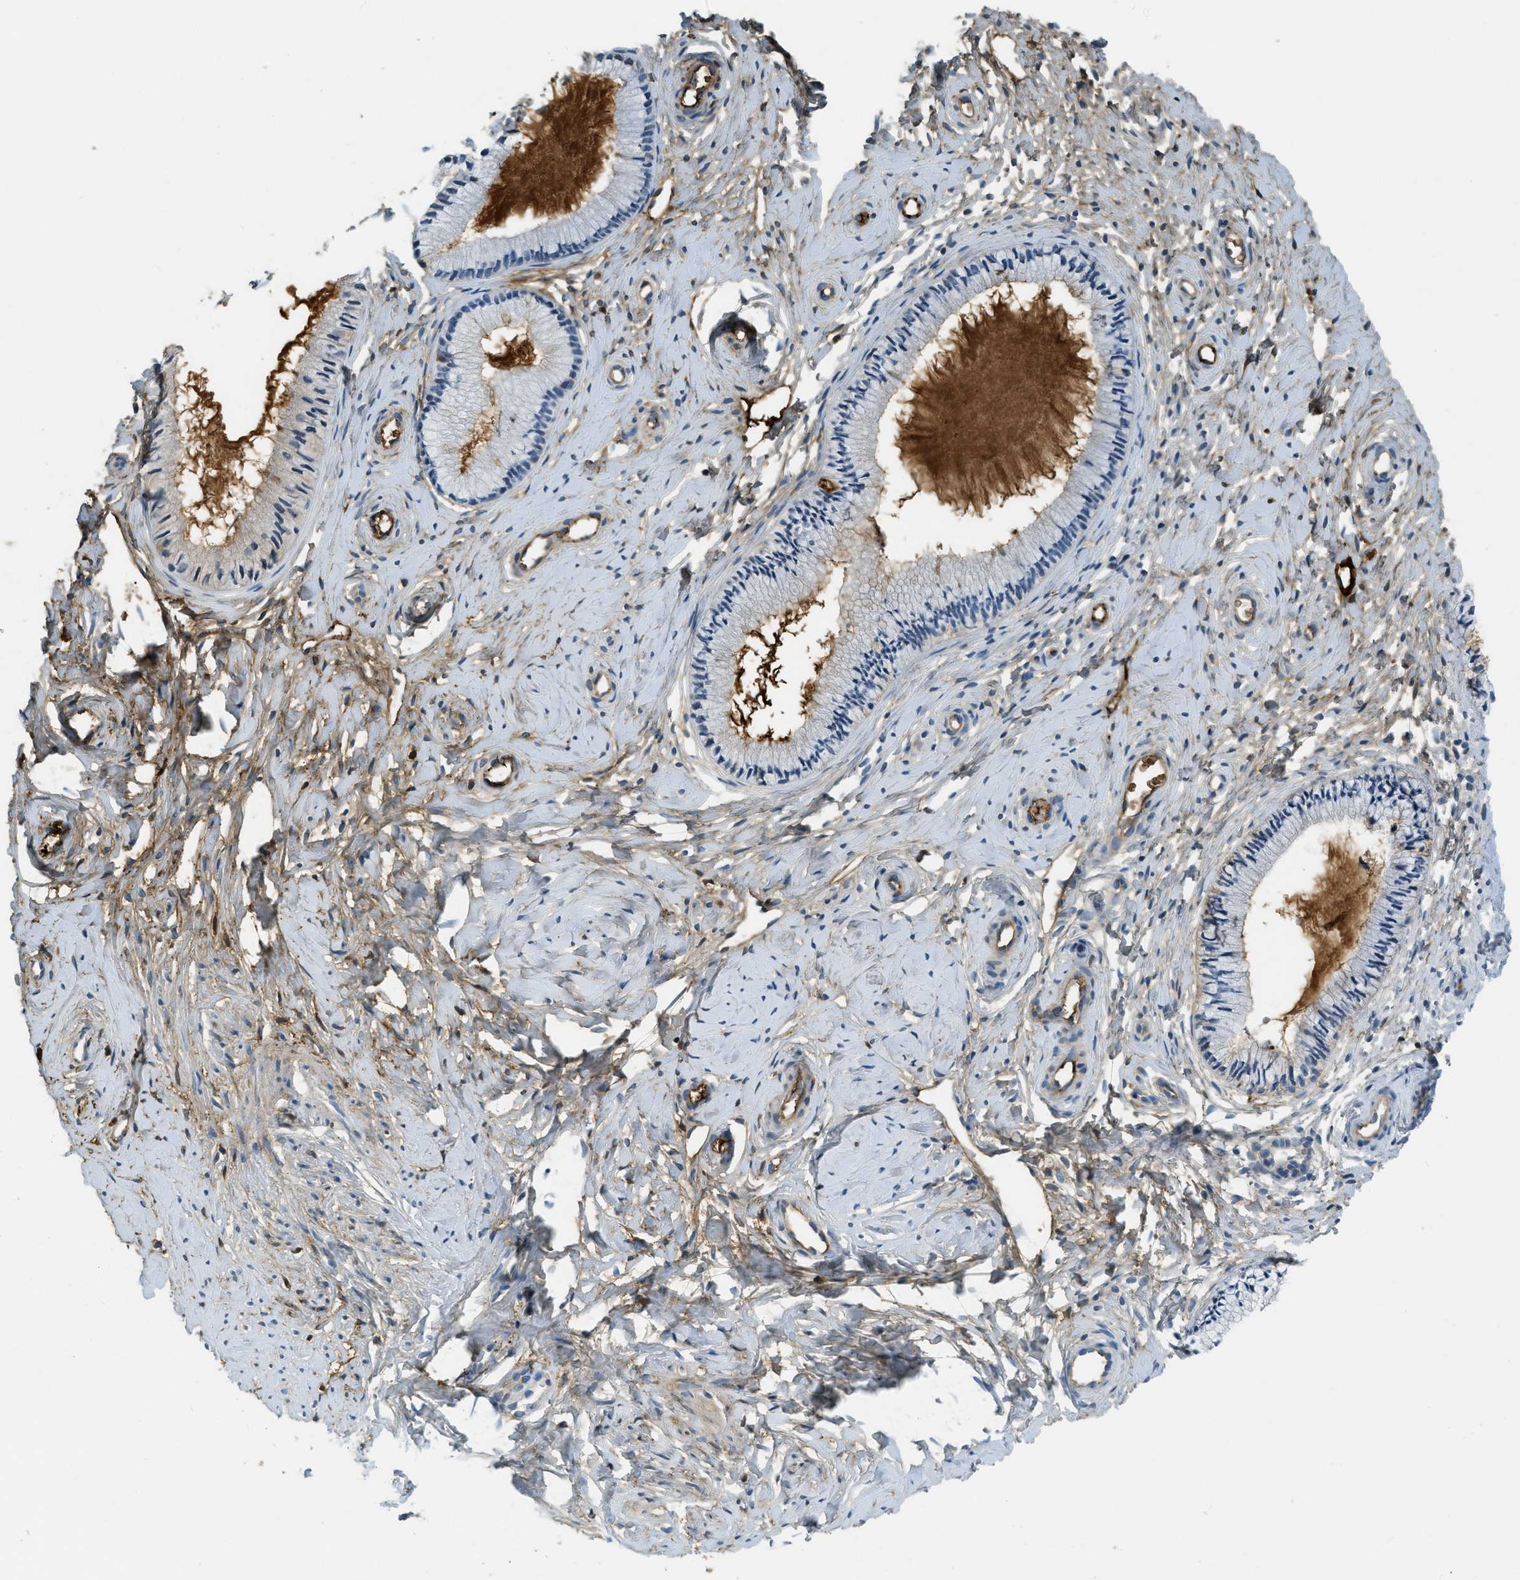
{"staining": {"intensity": "weak", "quantity": "<25%", "location": "cytoplasmic/membranous"}, "tissue": "cervix", "cell_type": "Glandular cells", "image_type": "normal", "snomed": [{"axis": "morphology", "description": "Normal tissue, NOS"}, {"axis": "topography", "description": "Cervix"}], "caption": "The photomicrograph demonstrates no significant expression in glandular cells of cervix.", "gene": "PRTN3", "patient": {"sex": "female", "age": 46}}